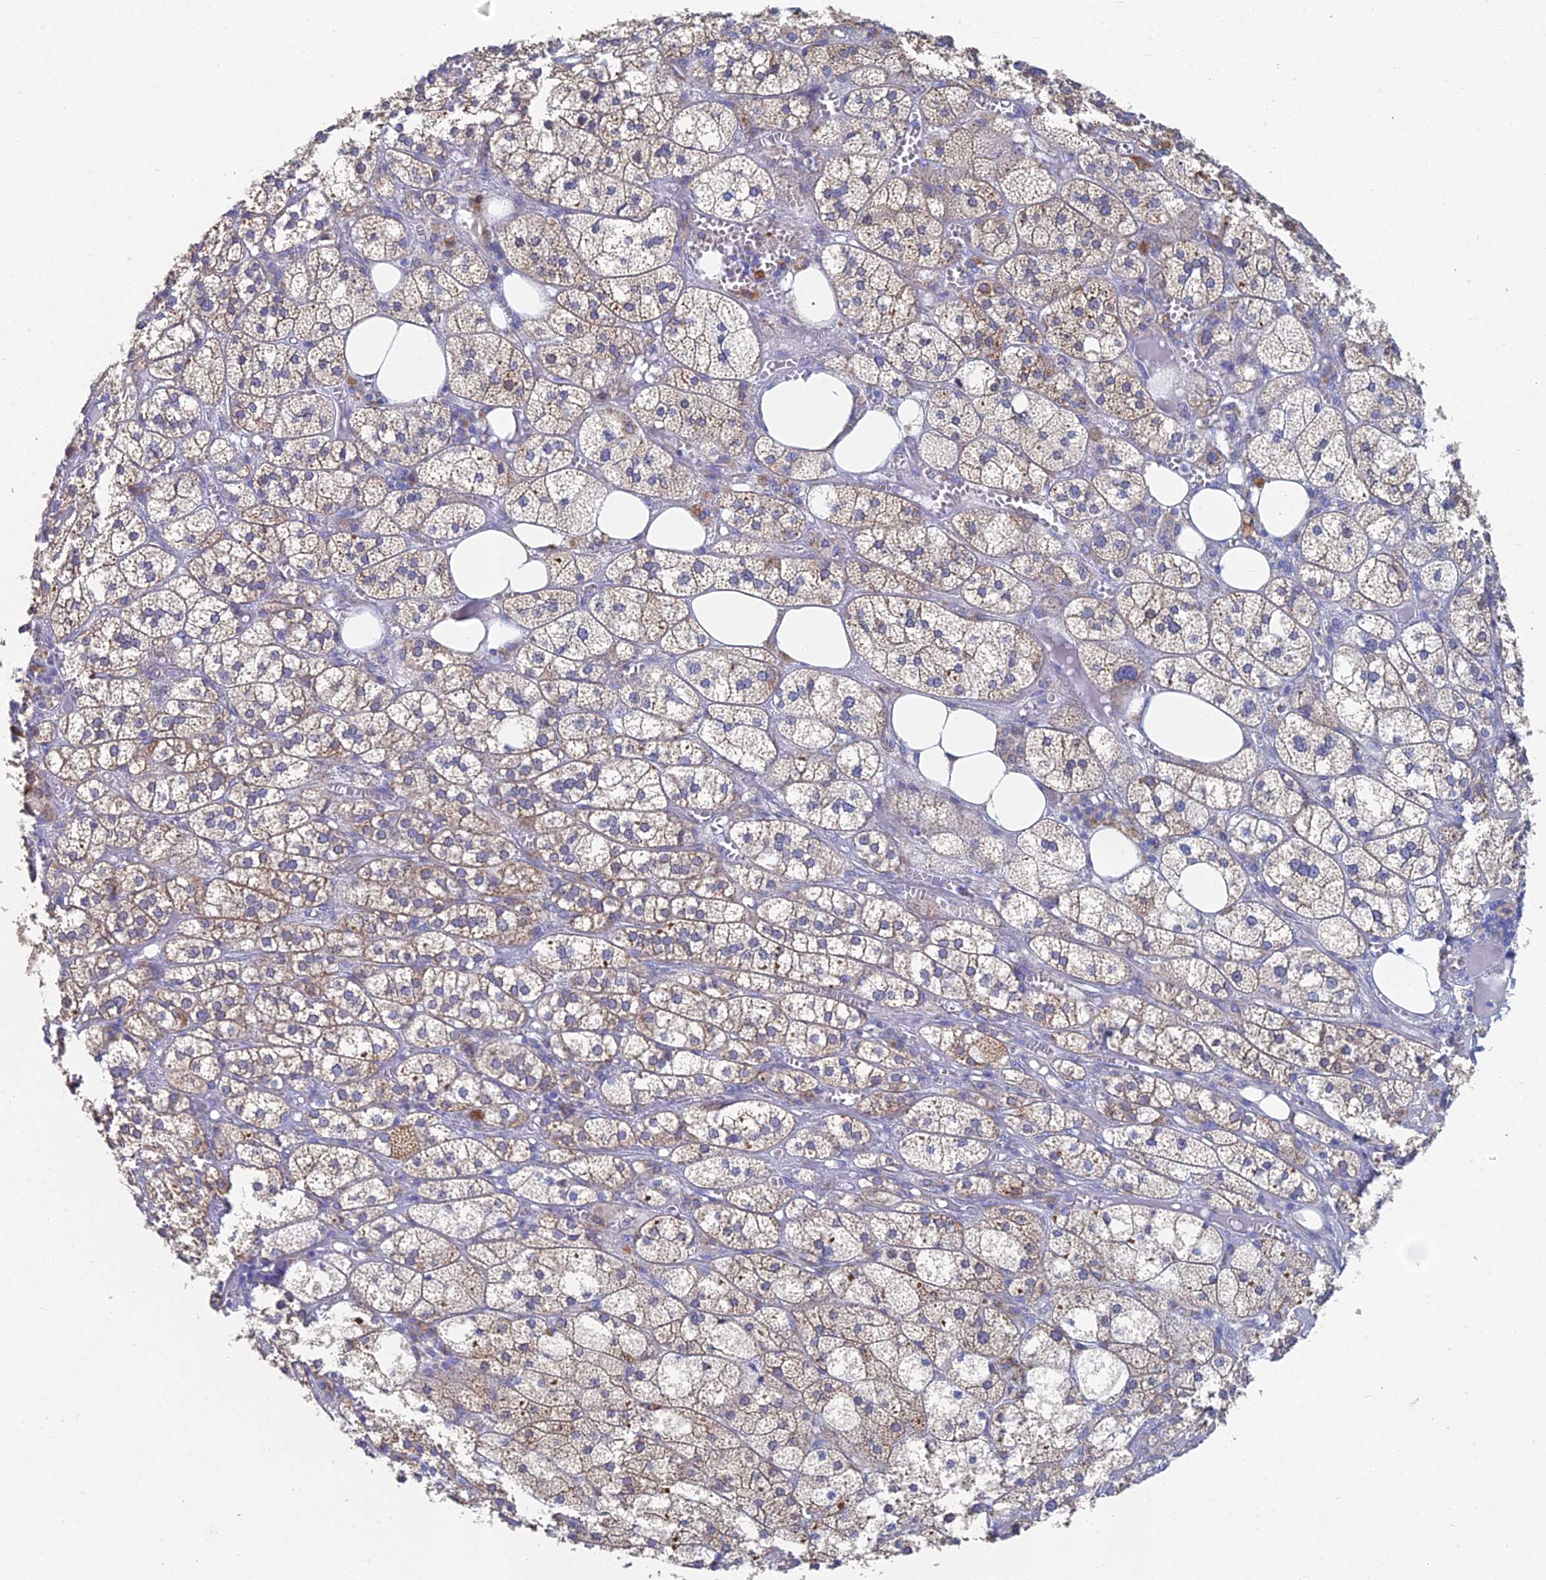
{"staining": {"intensity": "moderate", "quantity": ">75%", "location": "cytoplasmic/membranous"}, "tissue": "adrenal gland", "cell_type": "Glandular cells", "image_type": "normal", "snomed": [{"axis": "morphology", "description": "Normal tissue, NOS"}, {"axis": "topography", "description": "Adrenal gland"}], "caption": "IHC of unremarkable human adrenal gland reveals medium levels of moderate cytoplasmic/membranous positivity in about >75% of glandular cells.", "gene": "CRACR2B", "patient": {"sex": "female", "age": 61}}